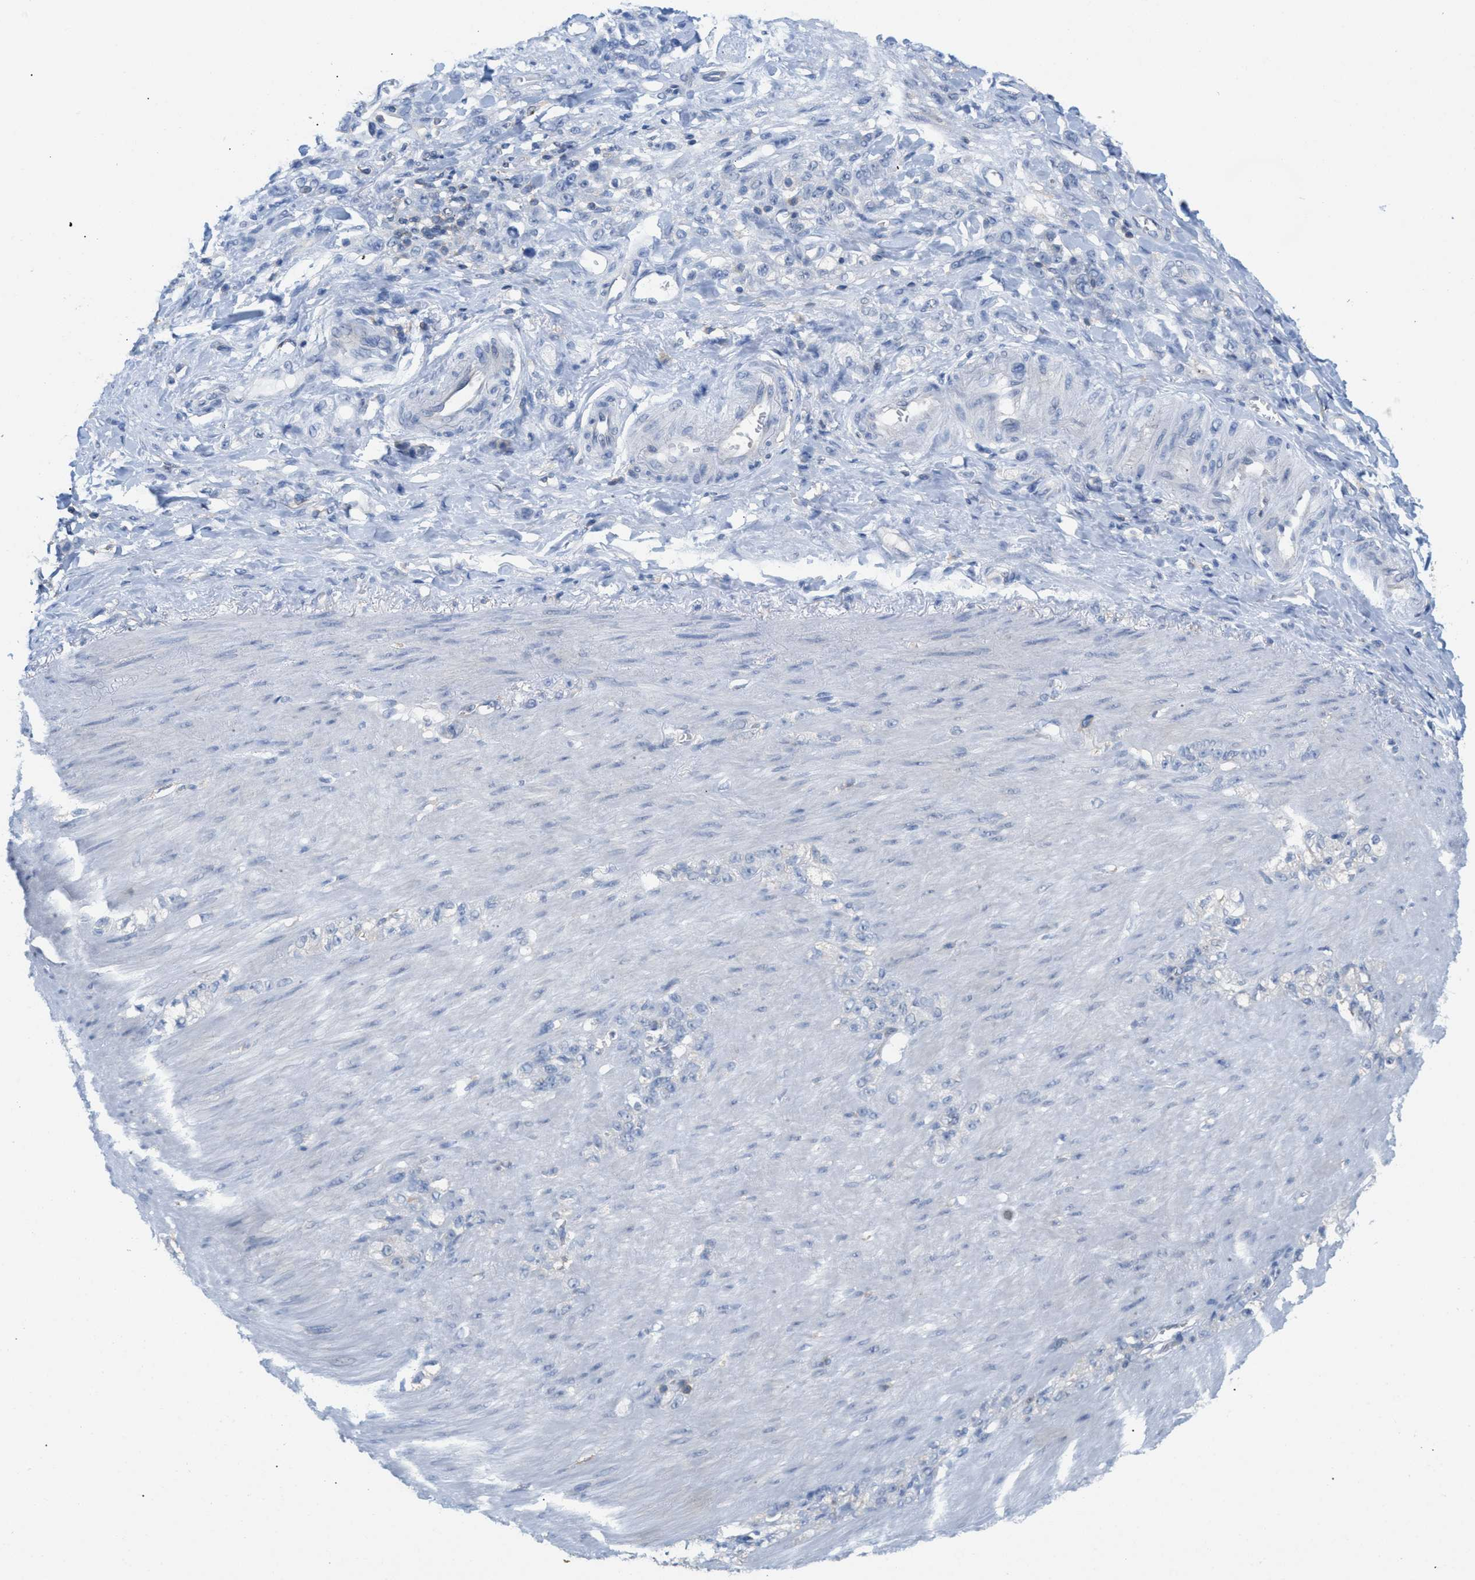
{"staining": {"intensity": "negative", "quantity": "none", "location": "none"}, "tissue": "stomach cancer", "cell_type": "Tumor cells", "image_type": "cancer", "snomed": [{"axis": "morphology", "description": "Normal tissue, NOS"}, {"axis": "morphology", "description": "Adenocarcinoma, NOS"}, {"axis": "topography", "description": "Stomach"}], "caption": "DAB immunohistochemical staining of human stomach adenocarcinoma shows no significant positivity in tumor cells. (Immunohistochemistry, brightfield microscopy, high magnification).", "gene": "IL16", "patient": {"sex": "male", "age": 82}}